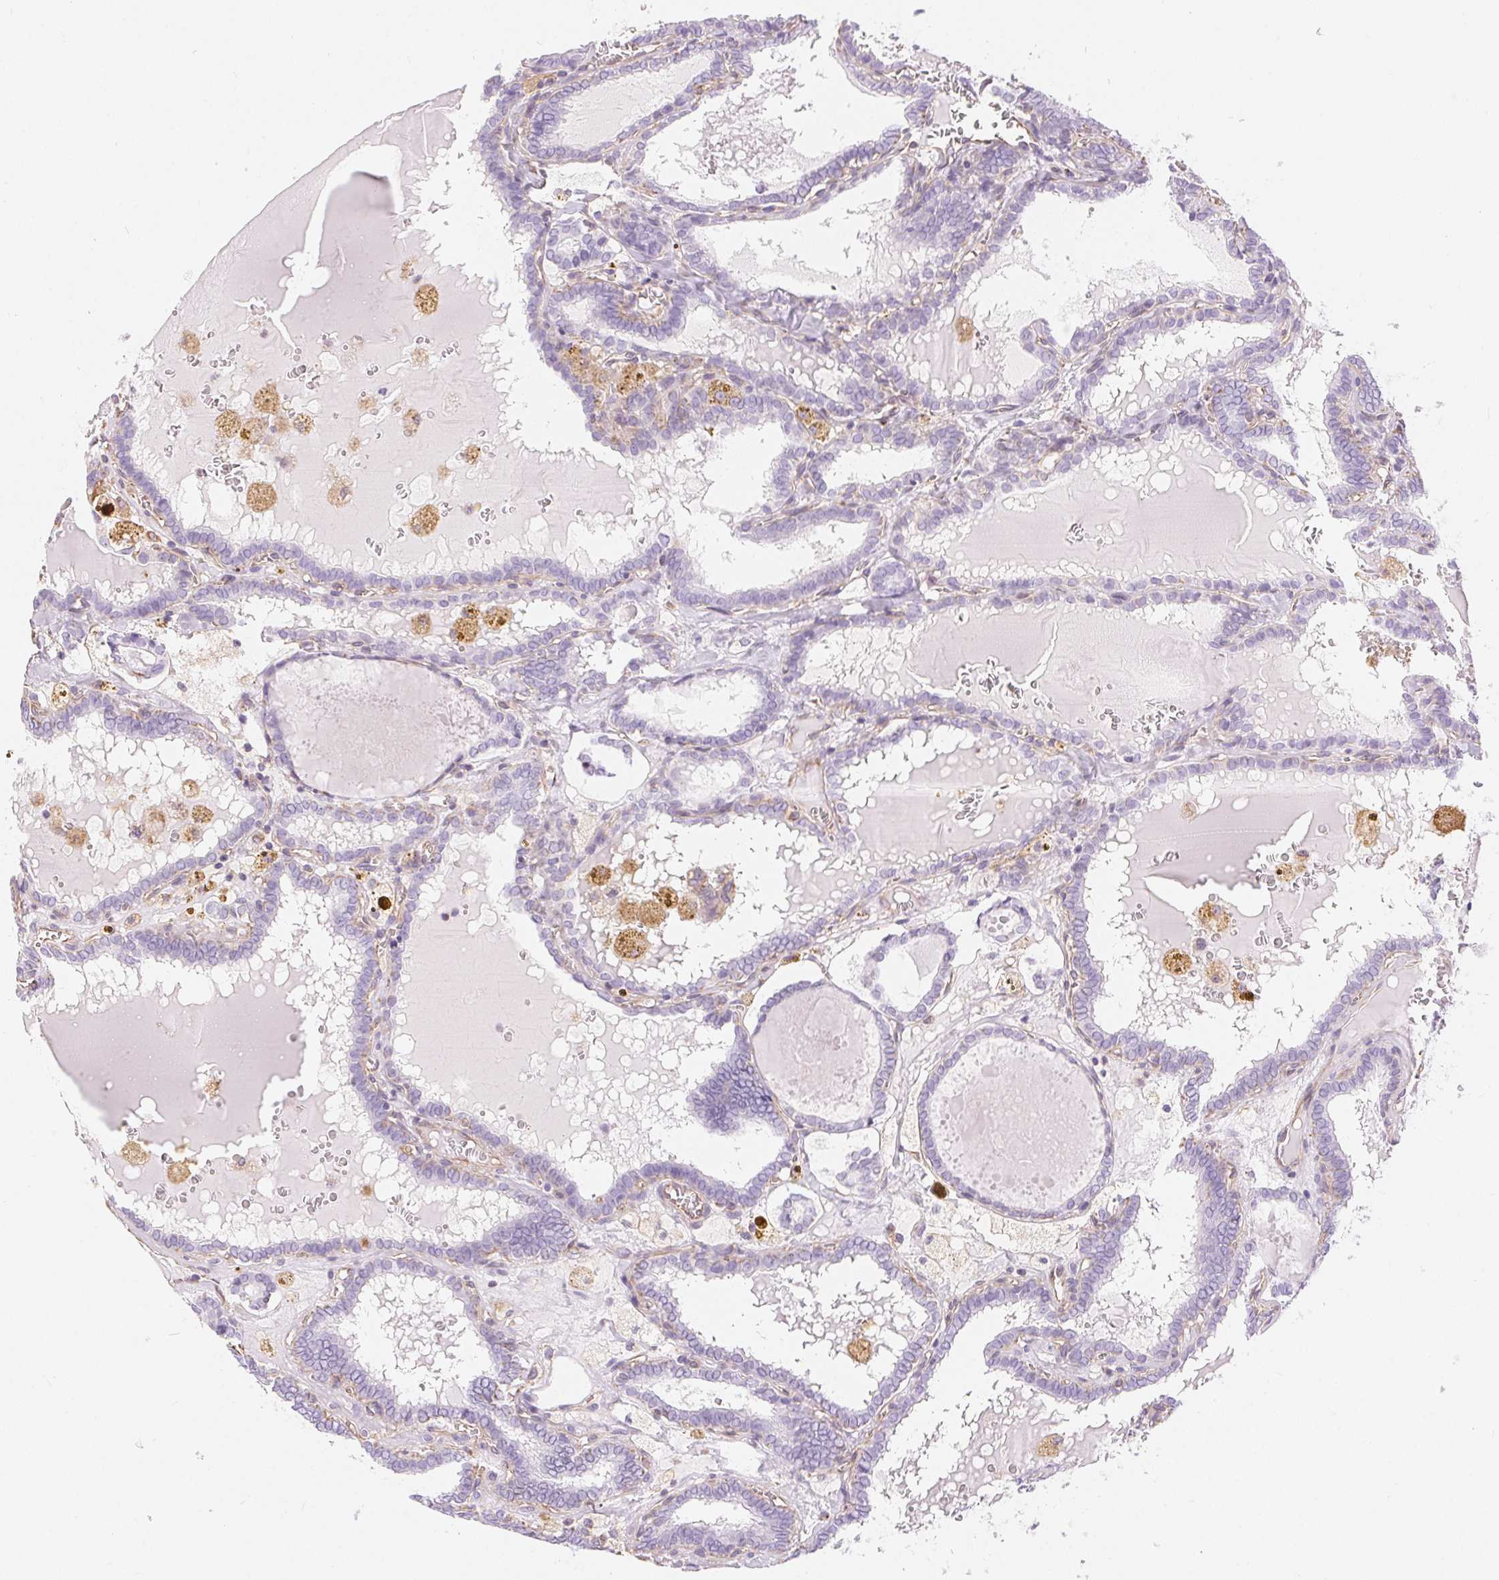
{"staining": {"intensity": "negative", "quantity": "none", "location": "none"}, "tissue": "thyroid cancer", "cell_type": "Tumor cells", "image_type": "cancer", "snomed": [{"axis": "morphology", "description": "Papillary adenocarcinoma, NOS"}, {"axis": "topography", "description": "Thyroid gland"}], "caption": "DAB (3,3'-diaminobenzidine) immunohistochemical staining of human papillary adenocarcinoma (thyroid) exhibits no significant expression in tumor cells.", "gene": "GFAP", "patient": {"sex": "female", "age": 39}}